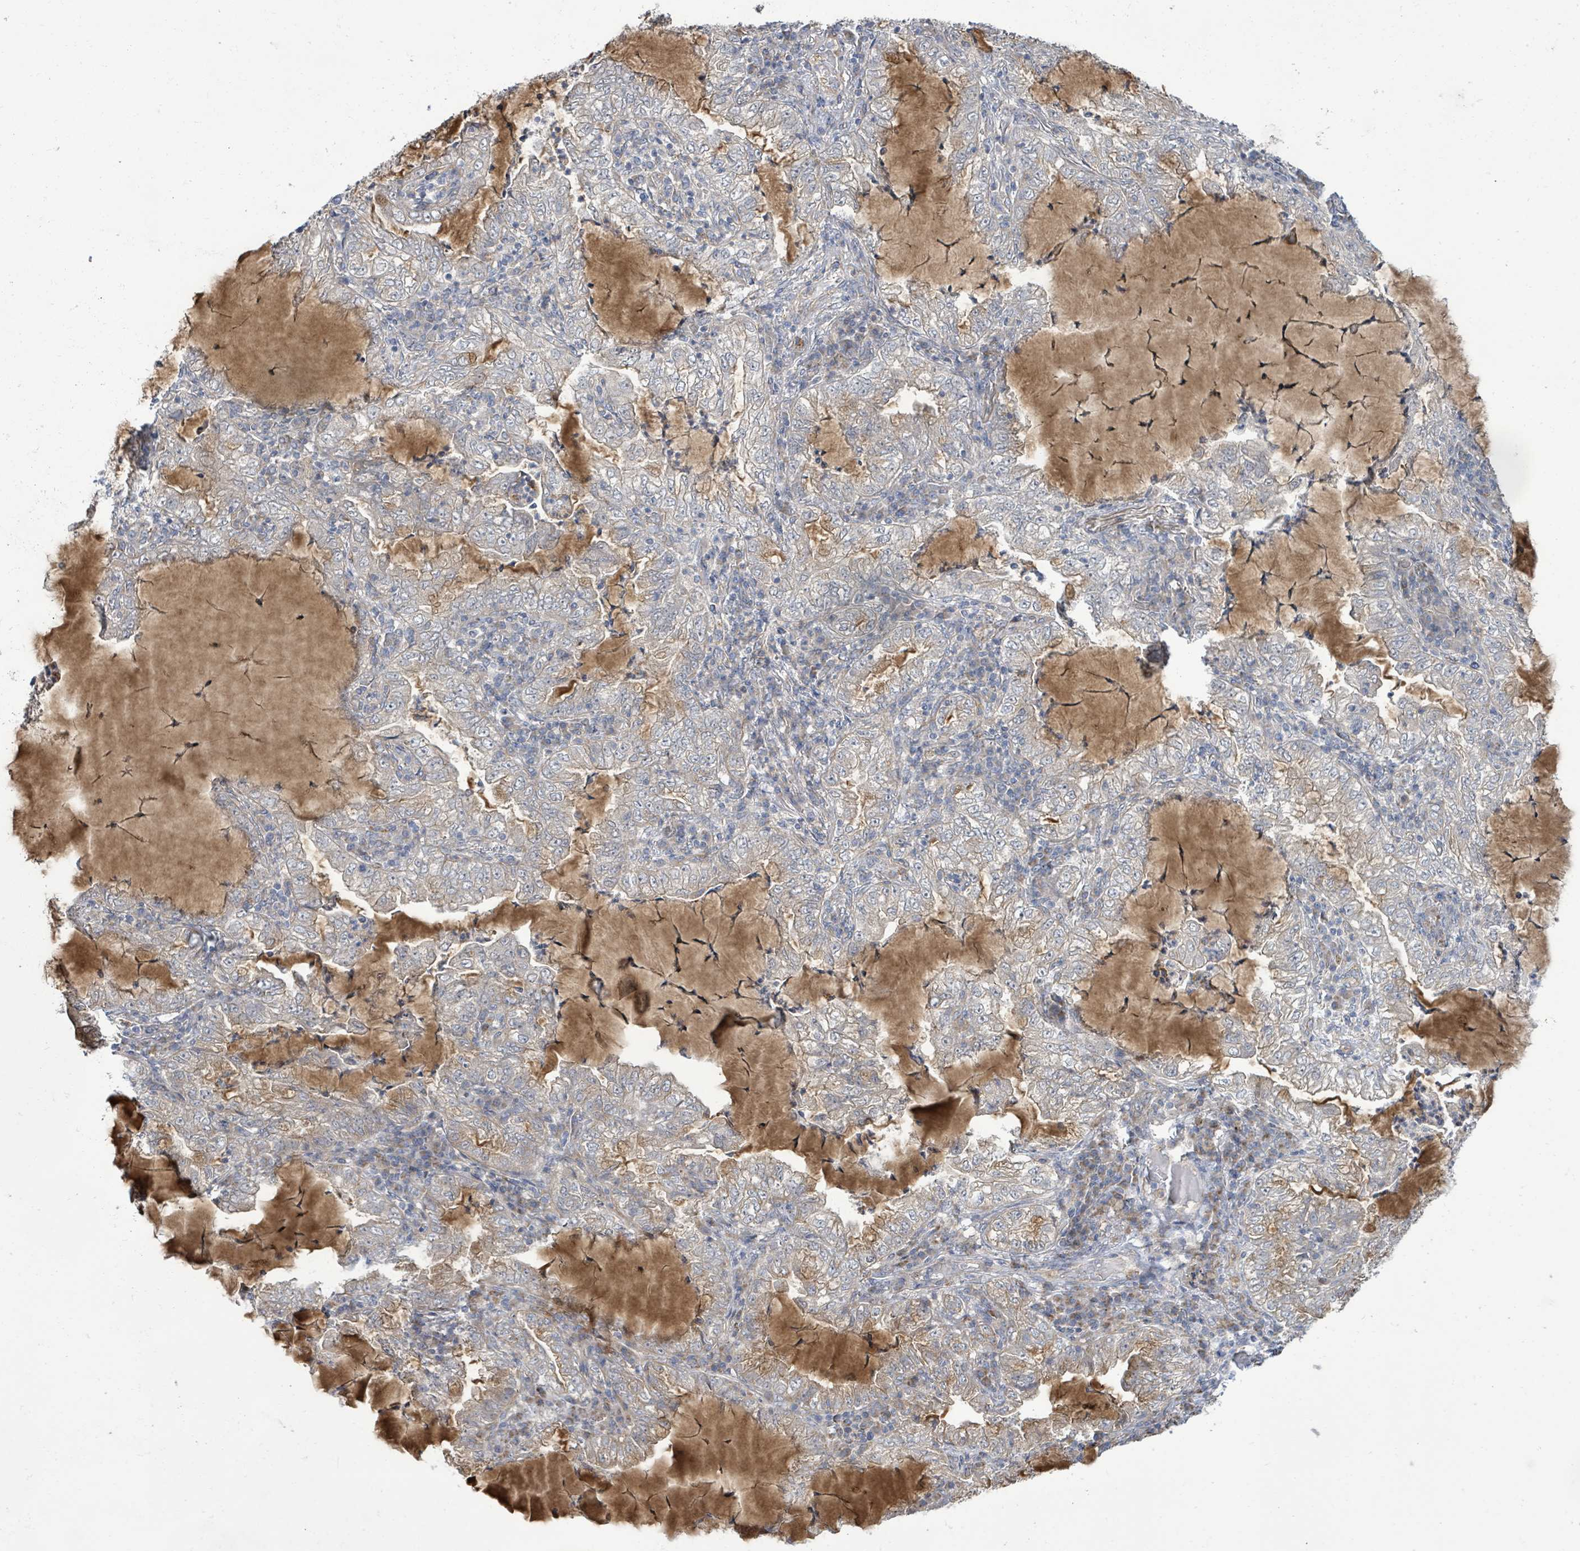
{"staining": {"intensity": "moderate", "quantity": "<25%", "location": "cytoplasmic/membranous"}, "tissue": "lung cancer", "cell_type": "Tumor cells", "image_type": "cancer", "snomed": [{"axis": "morphology", "description": "Adenocarcinoma, NOS"}, {"axis": "topography", "description": "Lung"}], "caption": "A brown stain highlights moderate cytoplasmic/membranous positivity of a protein in lung adenocarcinoma tumor cells.", "gene": "KBTBD11", "patient": {"sex": "female", "age": 73}}